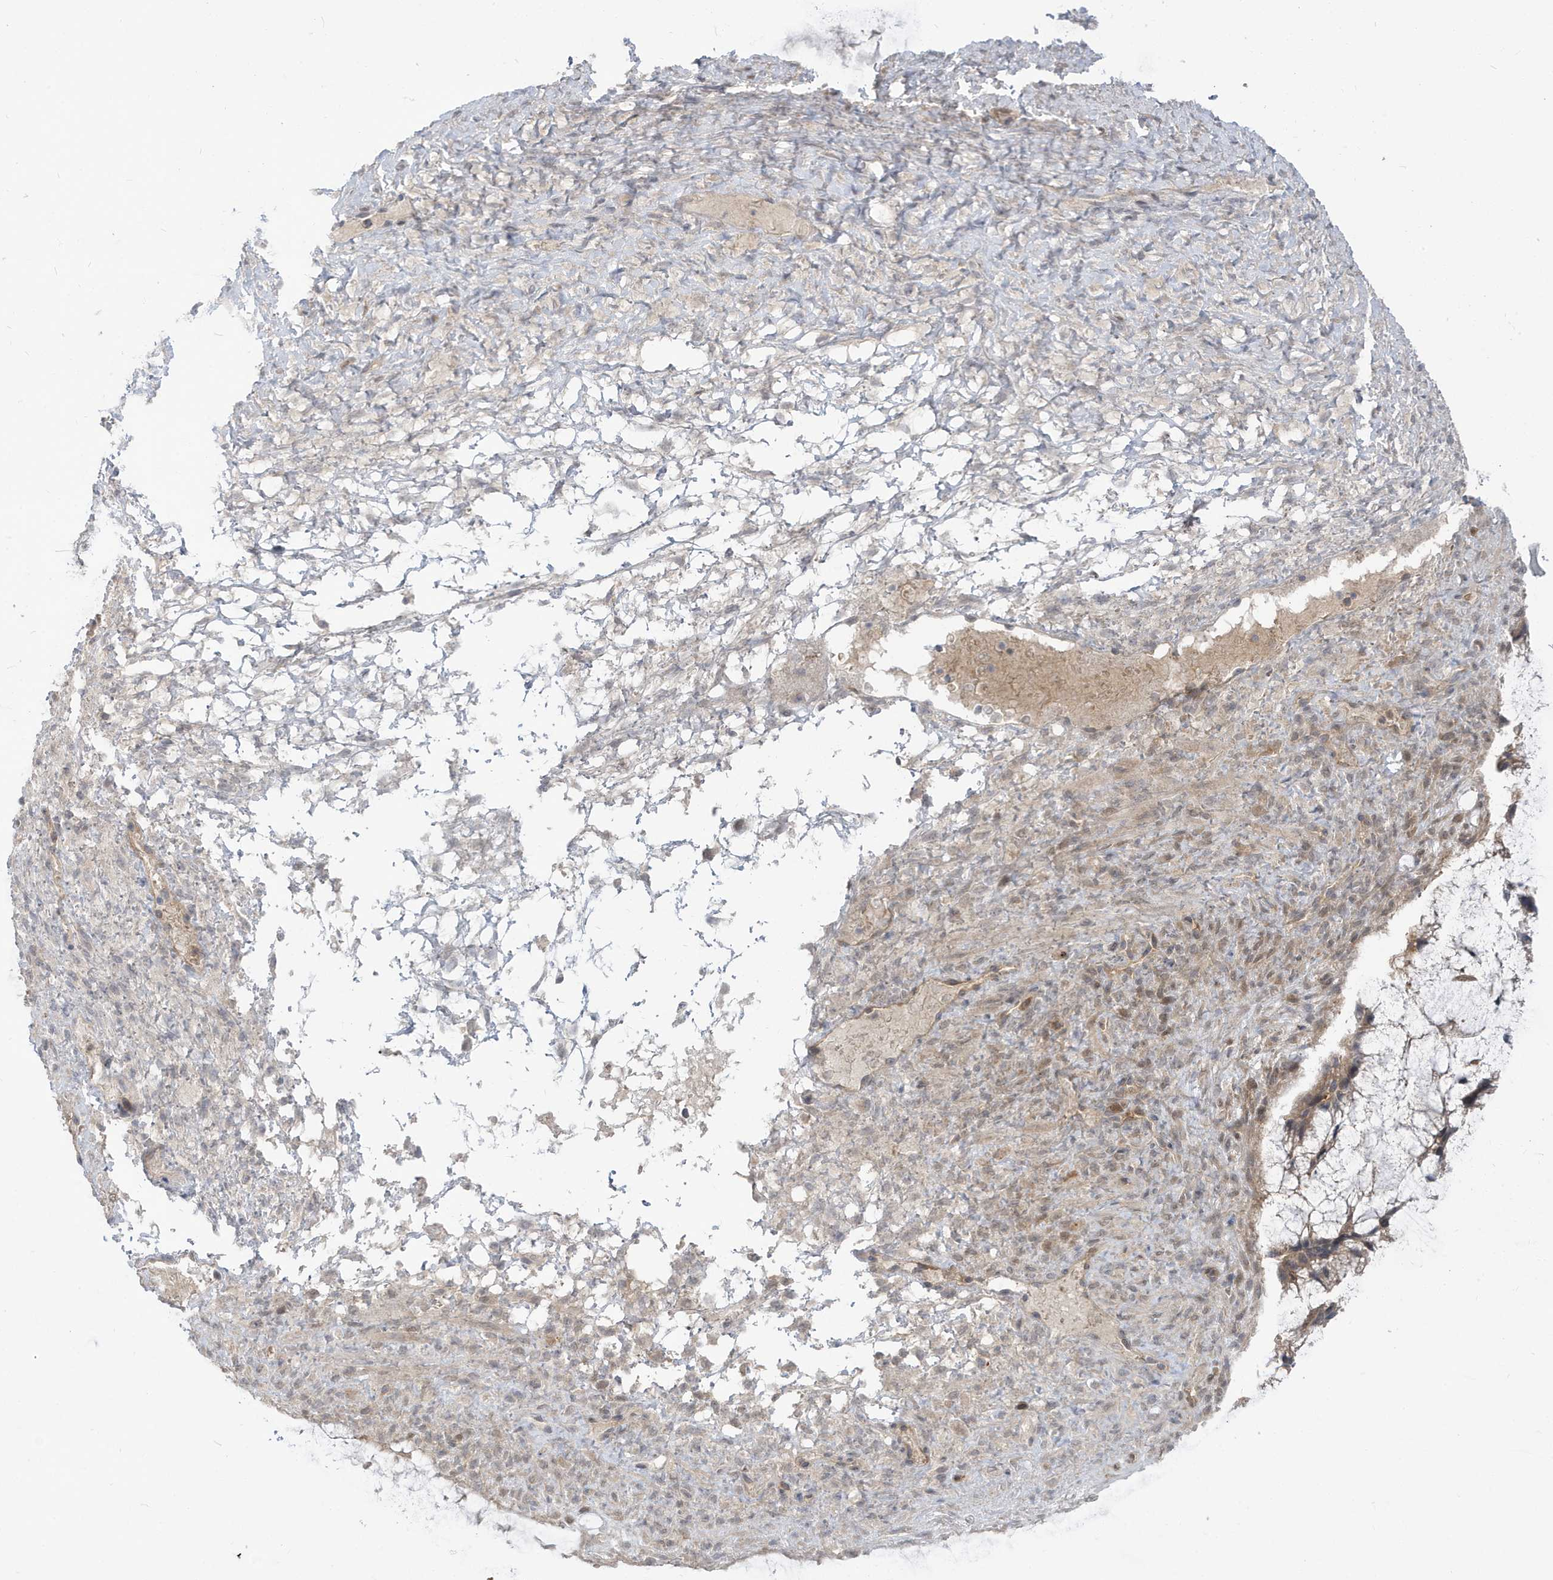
{"staining": {"intensity": "weak", "quantity": ">75%", "location": "cytoplasmic/membranous"}, "tissue": "ovarian cancer", "cell_type": "Tumor cells", "image_type": "cancer", "snomed": [{"axis": "morphology", "description": "Cystadenocarcinoma, mucinous, NOS"}, {"axis": "topography", "description": "Ovary"}], "caption": "IHC (DAB (3,3'-diaminobenzidine)) staining of human ovarian cancer (mucinous cystadenocarcinoma) demonstrates weak cytoplasmic/membranous protein positivity in about >75% of tumor cells.", "gene": "STAM", "patient": {"sex": "female", "age": 37}}